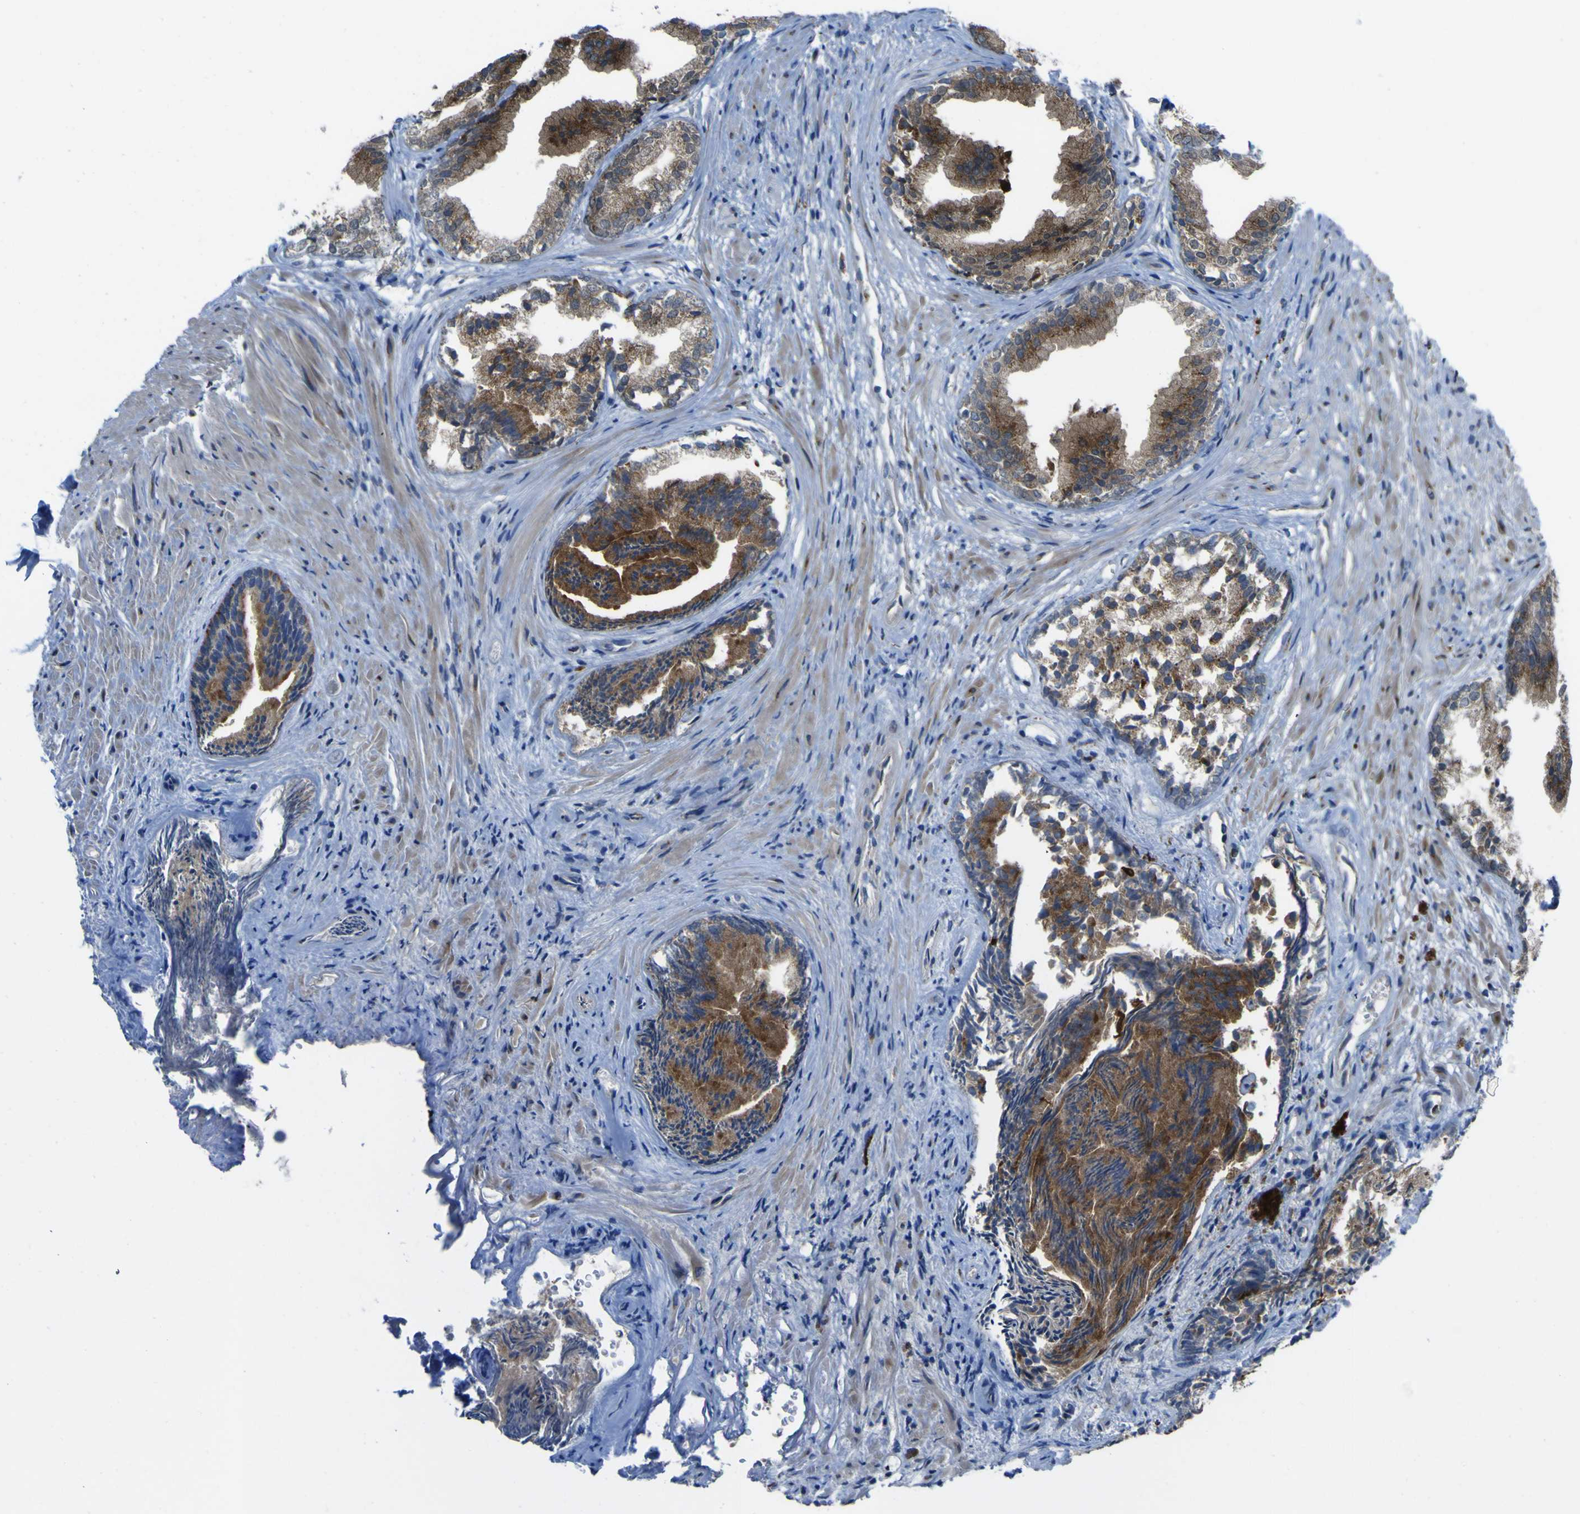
{"staining": {"intensity": "strong", "quantity": ">75%", "location": "cytoplasmic/membranous"}, "tissue": "prostate", "cell_type": "Glandular cells", "image_type": "normal", "snomed": [{"axis": "morphology", "description": "Normal tissue, NOS"}, {"axis": "topography", "description": "Prostate"}], "caption": "Immunohistochemistry (IHC) staining of unremarkable prostate, which demonstrates high levels of strong cytoplasmic/membranous expression in approximately >75% of glandular cells indicating strong cytoplasmic/membranous protein staining. The staining was performed using DAB (brown) for protein detection and nuclei were counterstained in hematoxylin (blue).", "gene": "CST3", "patient": {"sex": "male", "age": 76}}